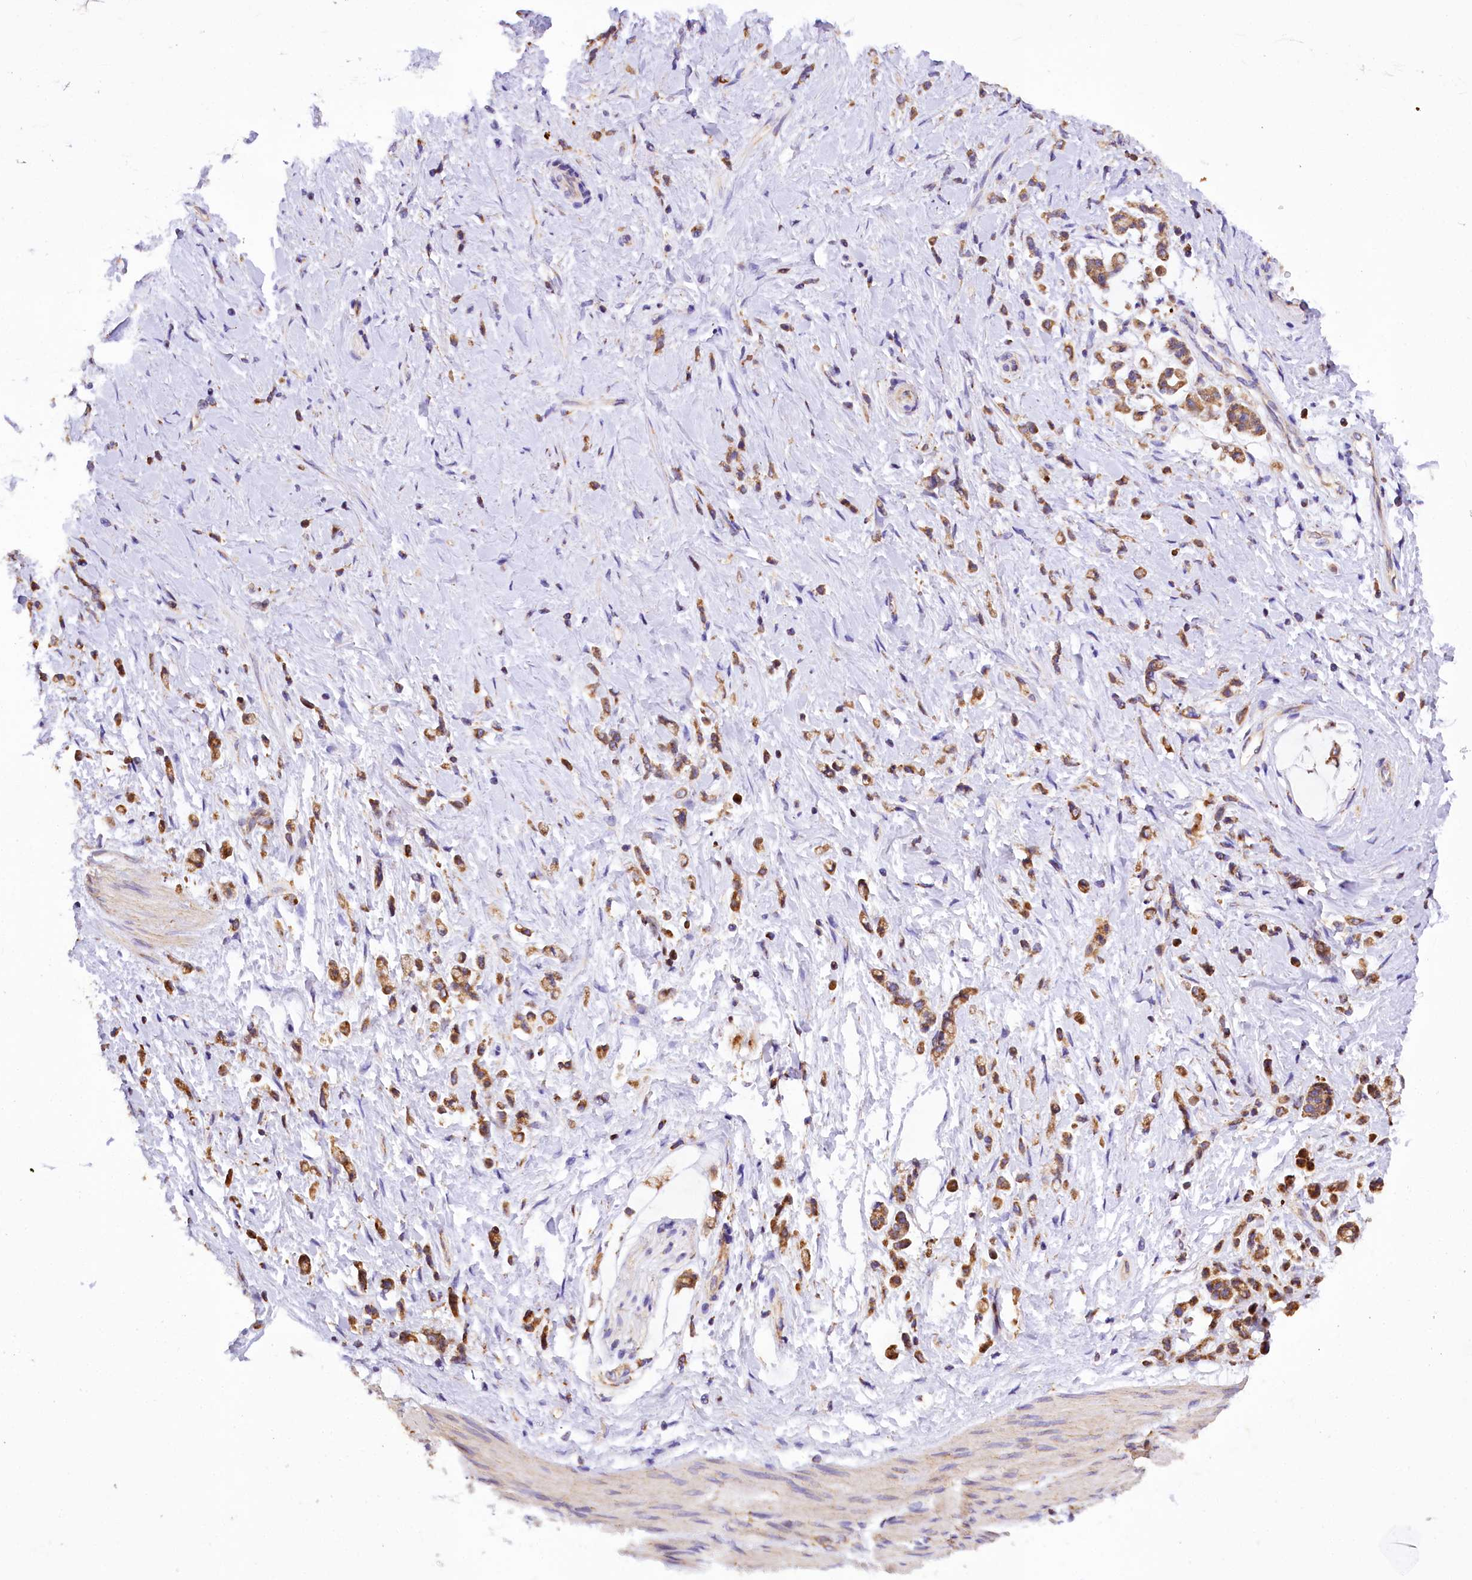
{"staining": {"intensity": "moderate", "quantity": ">75%", "location": "cytoplasmic/membranous"}, "tissue": "stomach cancer", "cell_type": "Tumor cells", "image_type": "cancer", "snomed": [{"axis": "morphology", "description": "Adenocarcinoma, NOS"}, {"axis": "topography", "description": "Stomach"}], "caption": "A brown stain labels moderate cytoplasmic/membranous positivity of a protein in adenocarcinoma (stomach) tumor cells.", "gene": "TASOR2", "patient": {"sex": "female", "age": 60}}